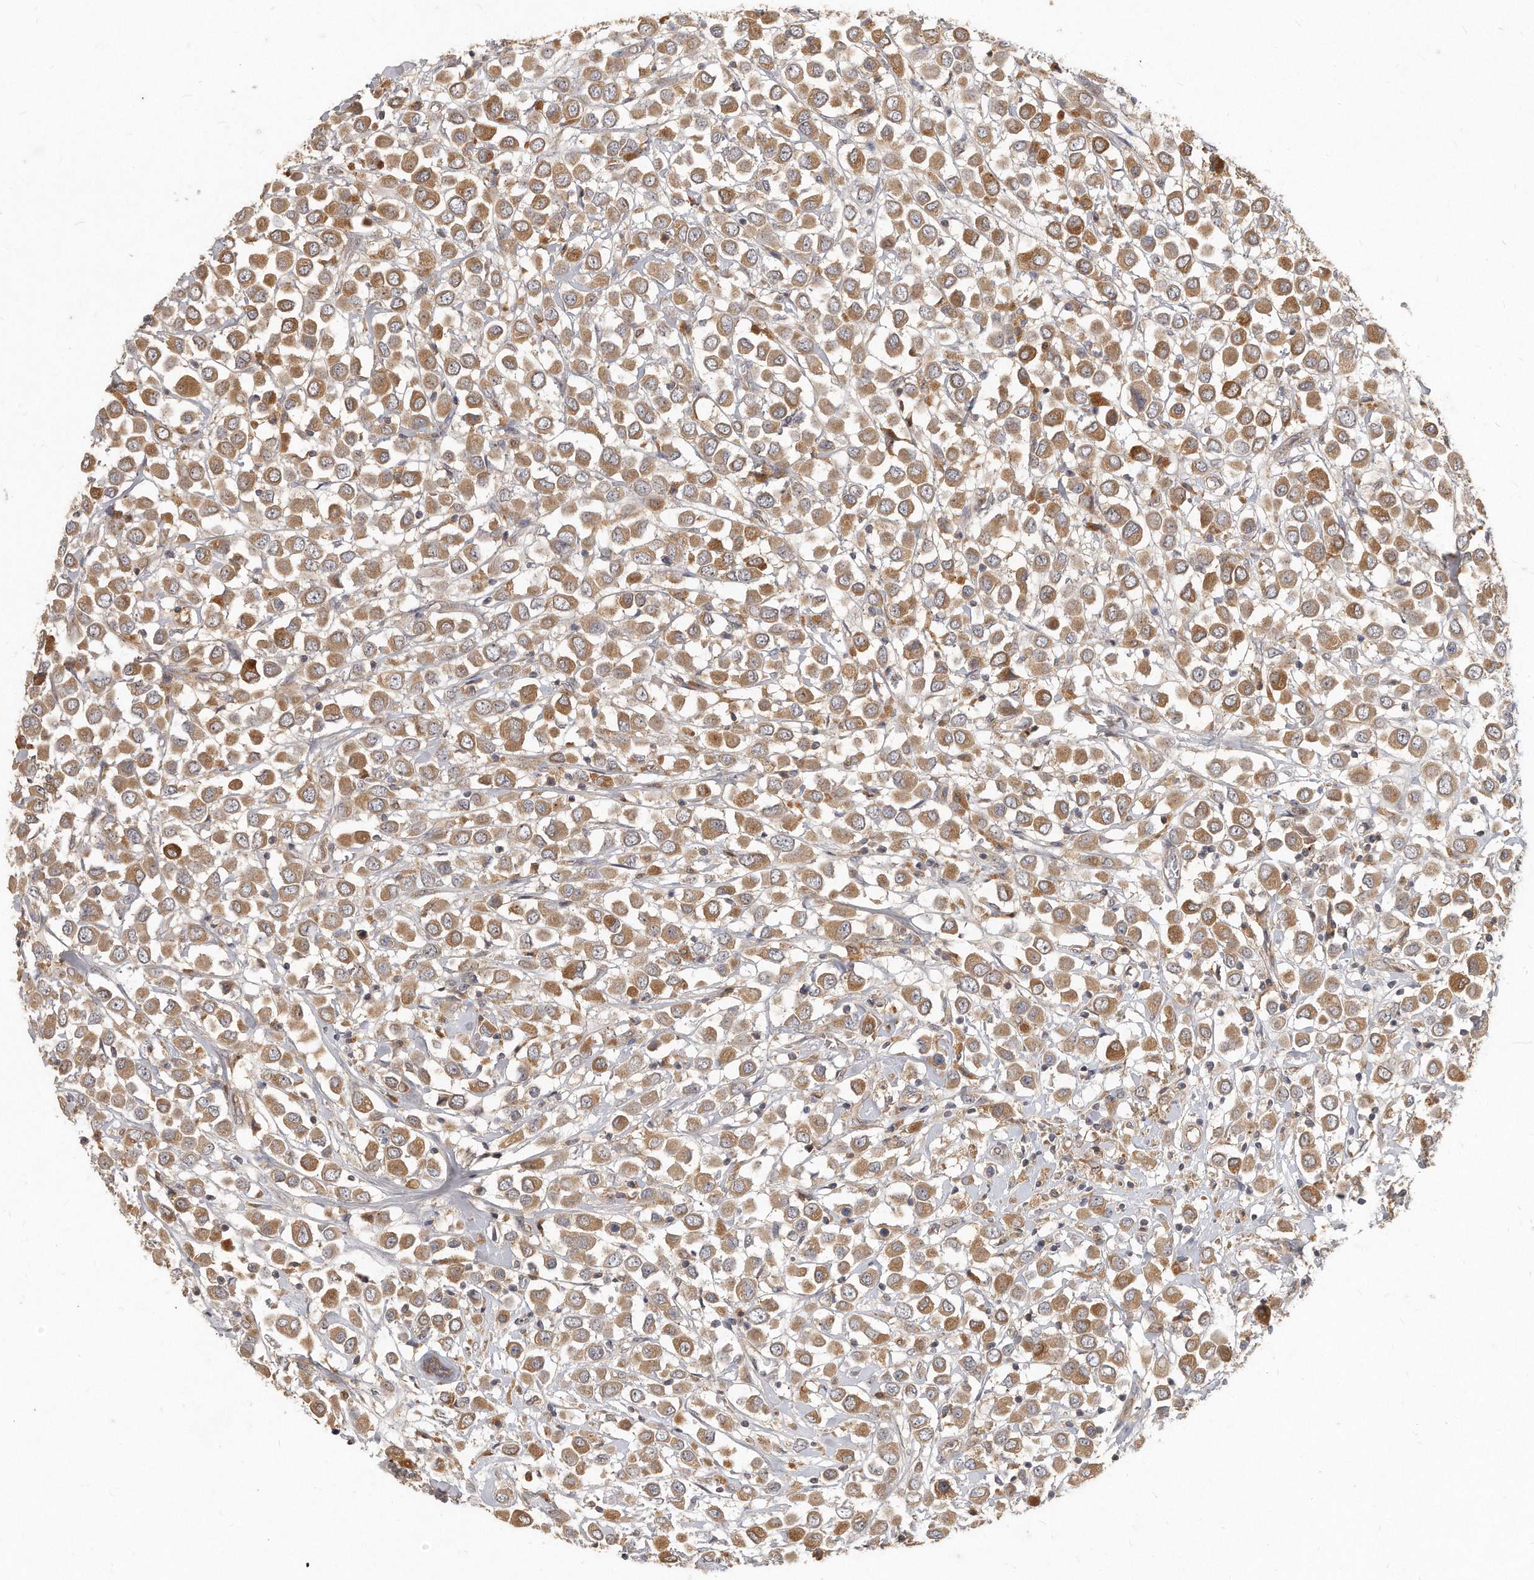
{"staining": {"intensity": "moderate", "quantity": ">75%", "location": "cytoplasmic/membranous"}, "tissue": "breast cancer", "cell_type": "Tumor cells", "image_type": "cancer", "snomed": [{"axis": "morphology", "description": "Duct carcinoma"}, {"axis": "topography", "description": "Breast"}], "caption": "Immunohistochemistry (IHC) (DAB (3,3'-diaminobenzidine)) staining of human breast cancer displays moderate cytoplasmic/membranous protein positivity in approximately >75% of tumor cells. The staining is performed using DAB brown chromogen to label protein expression. The nuclei are counter-stained blue using hematoxylin.", "gene": "LGALS8", "patient": {"sex": "female", "age": 61}}